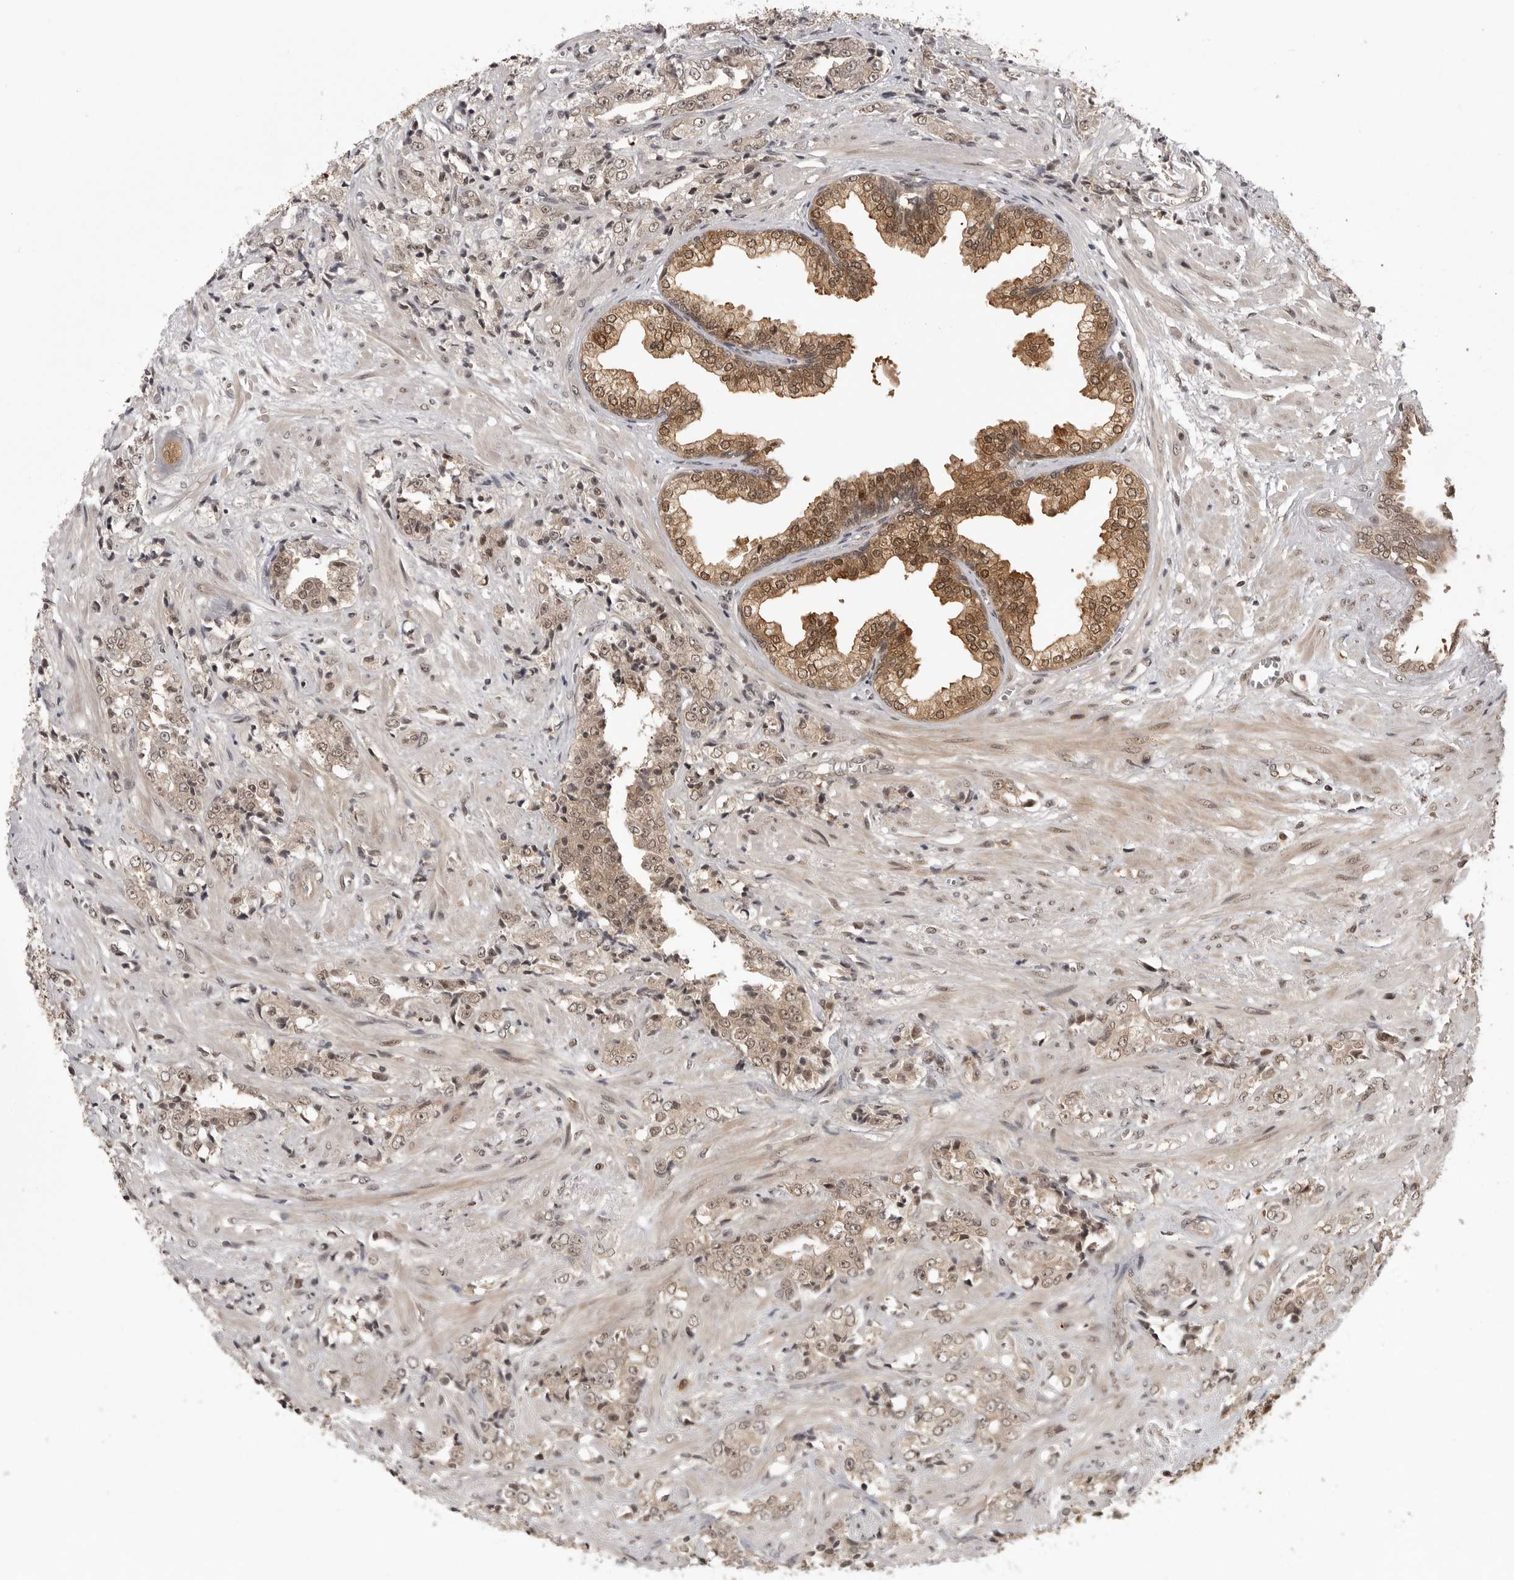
{"staining": {"intensity": "moderate", "quantity": ">75%", "location": "cytoplasmic/membranous,nuclear"}, "tissue": "prostate cancer", "cell_type": "Tumor cells", "image_type": "cancer", "snomed": [{"axis": "morphology", "description": "Adenocarcinoma, High grade"}, {"axis": "topography", "description": "Prostate"}], "caption": "Prostate cancer tissue shows moderate cytoplasmic/membranous and nuclear staining in approximately >75% of tumor cells, visualized by immunohistochemistry.", "gene": "PEG3", "patient": {"sex": "male", "age": 71}}